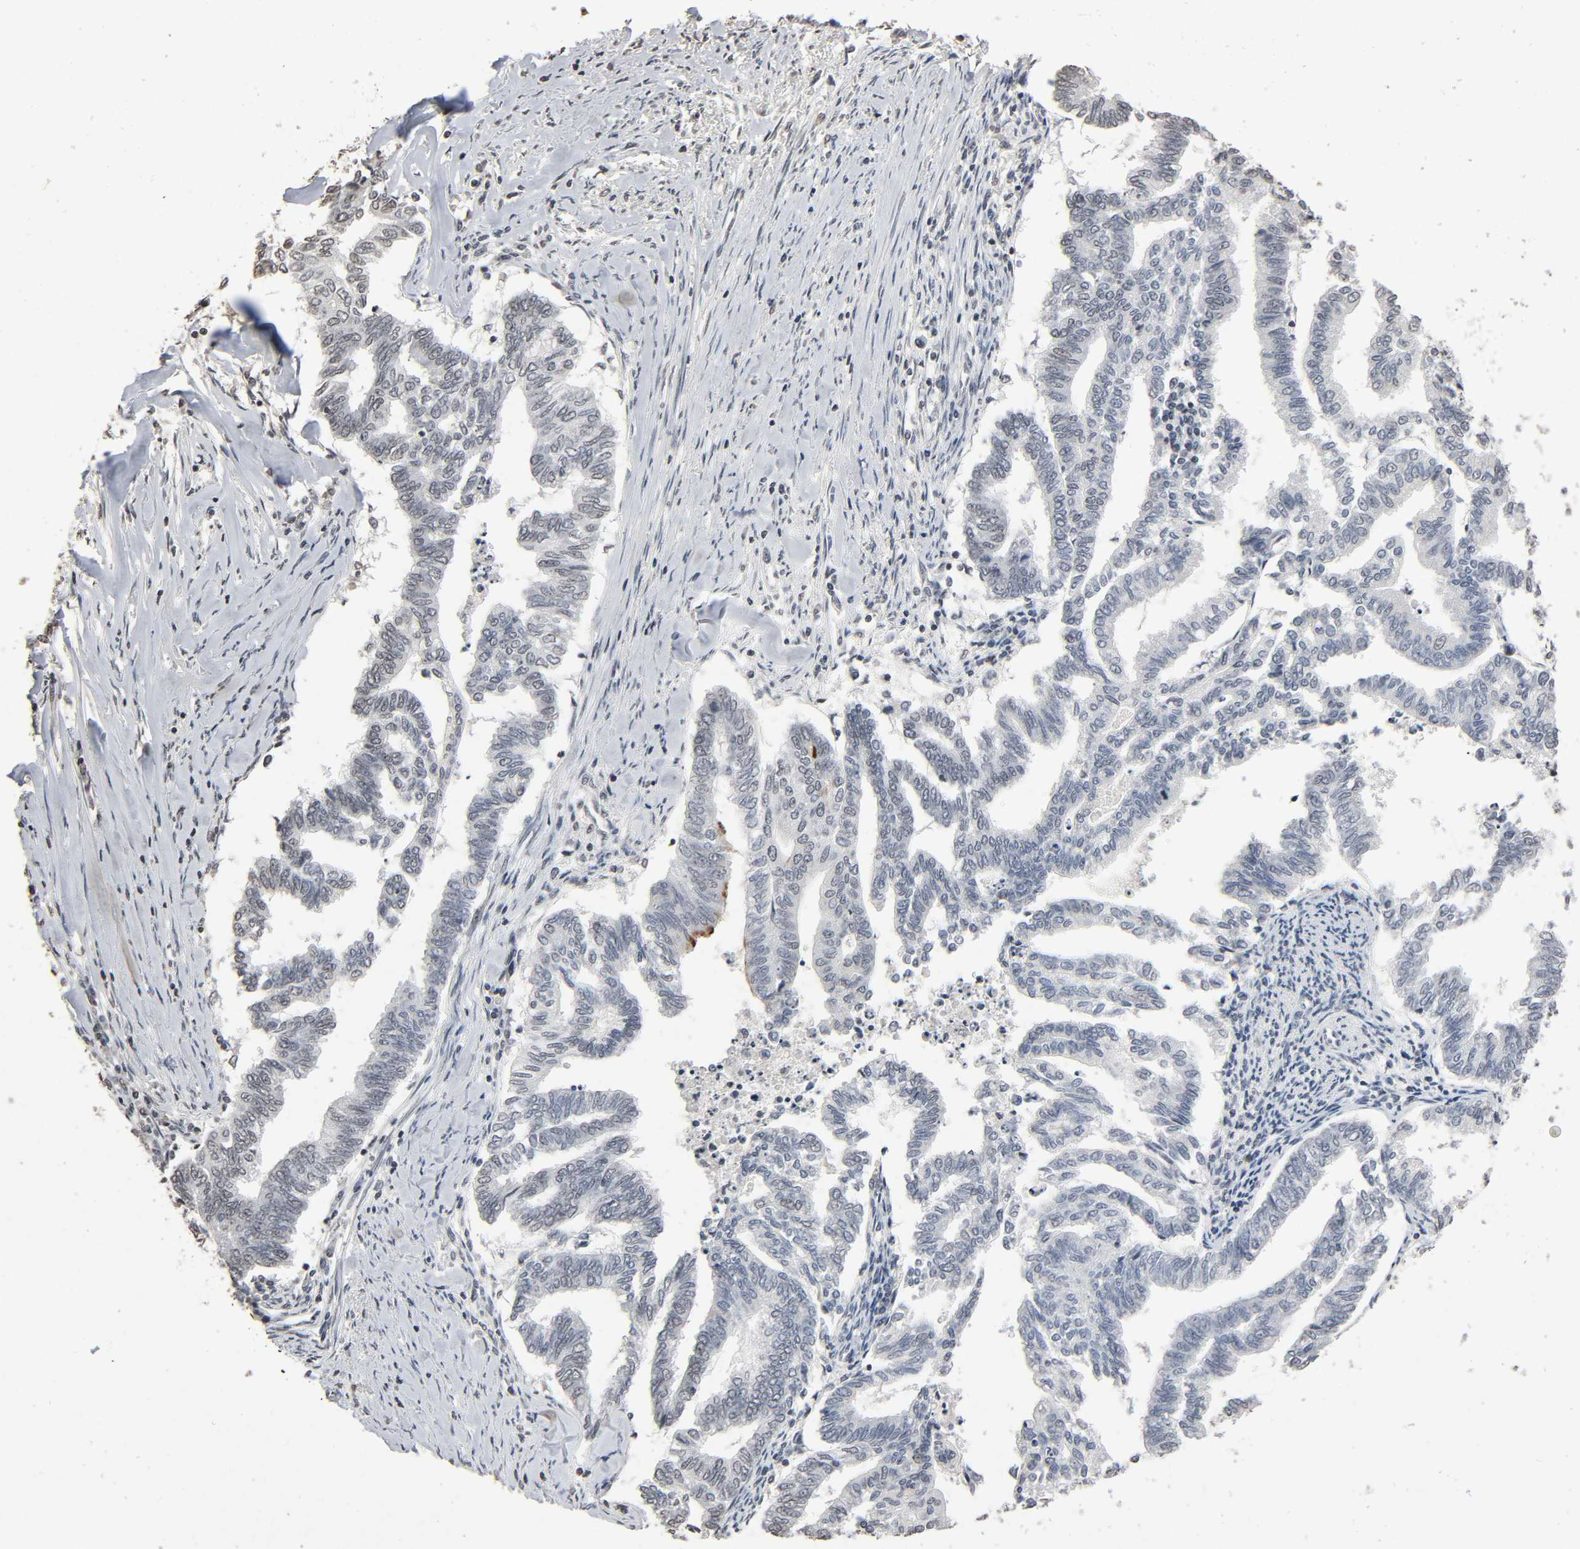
{"staining": {"intensity": "negative", "quantity": "none", "location": "none"}, "tissue": "endometrial cancer", "cell_type": "Tumor cells", "image_type": "cancer", "snomed": [{"axis": "morphology", "description": "Adenocarcinoma, NOS"}, {"axis": "topography", "description": "Endometrium"}], "caption": "Endometrial cancer stained for a protein using immunohistochemistry (IHC) reveals no staining tumor cells.", "gene": "STK4", "patient": {"sex": "female", "age": 79}}